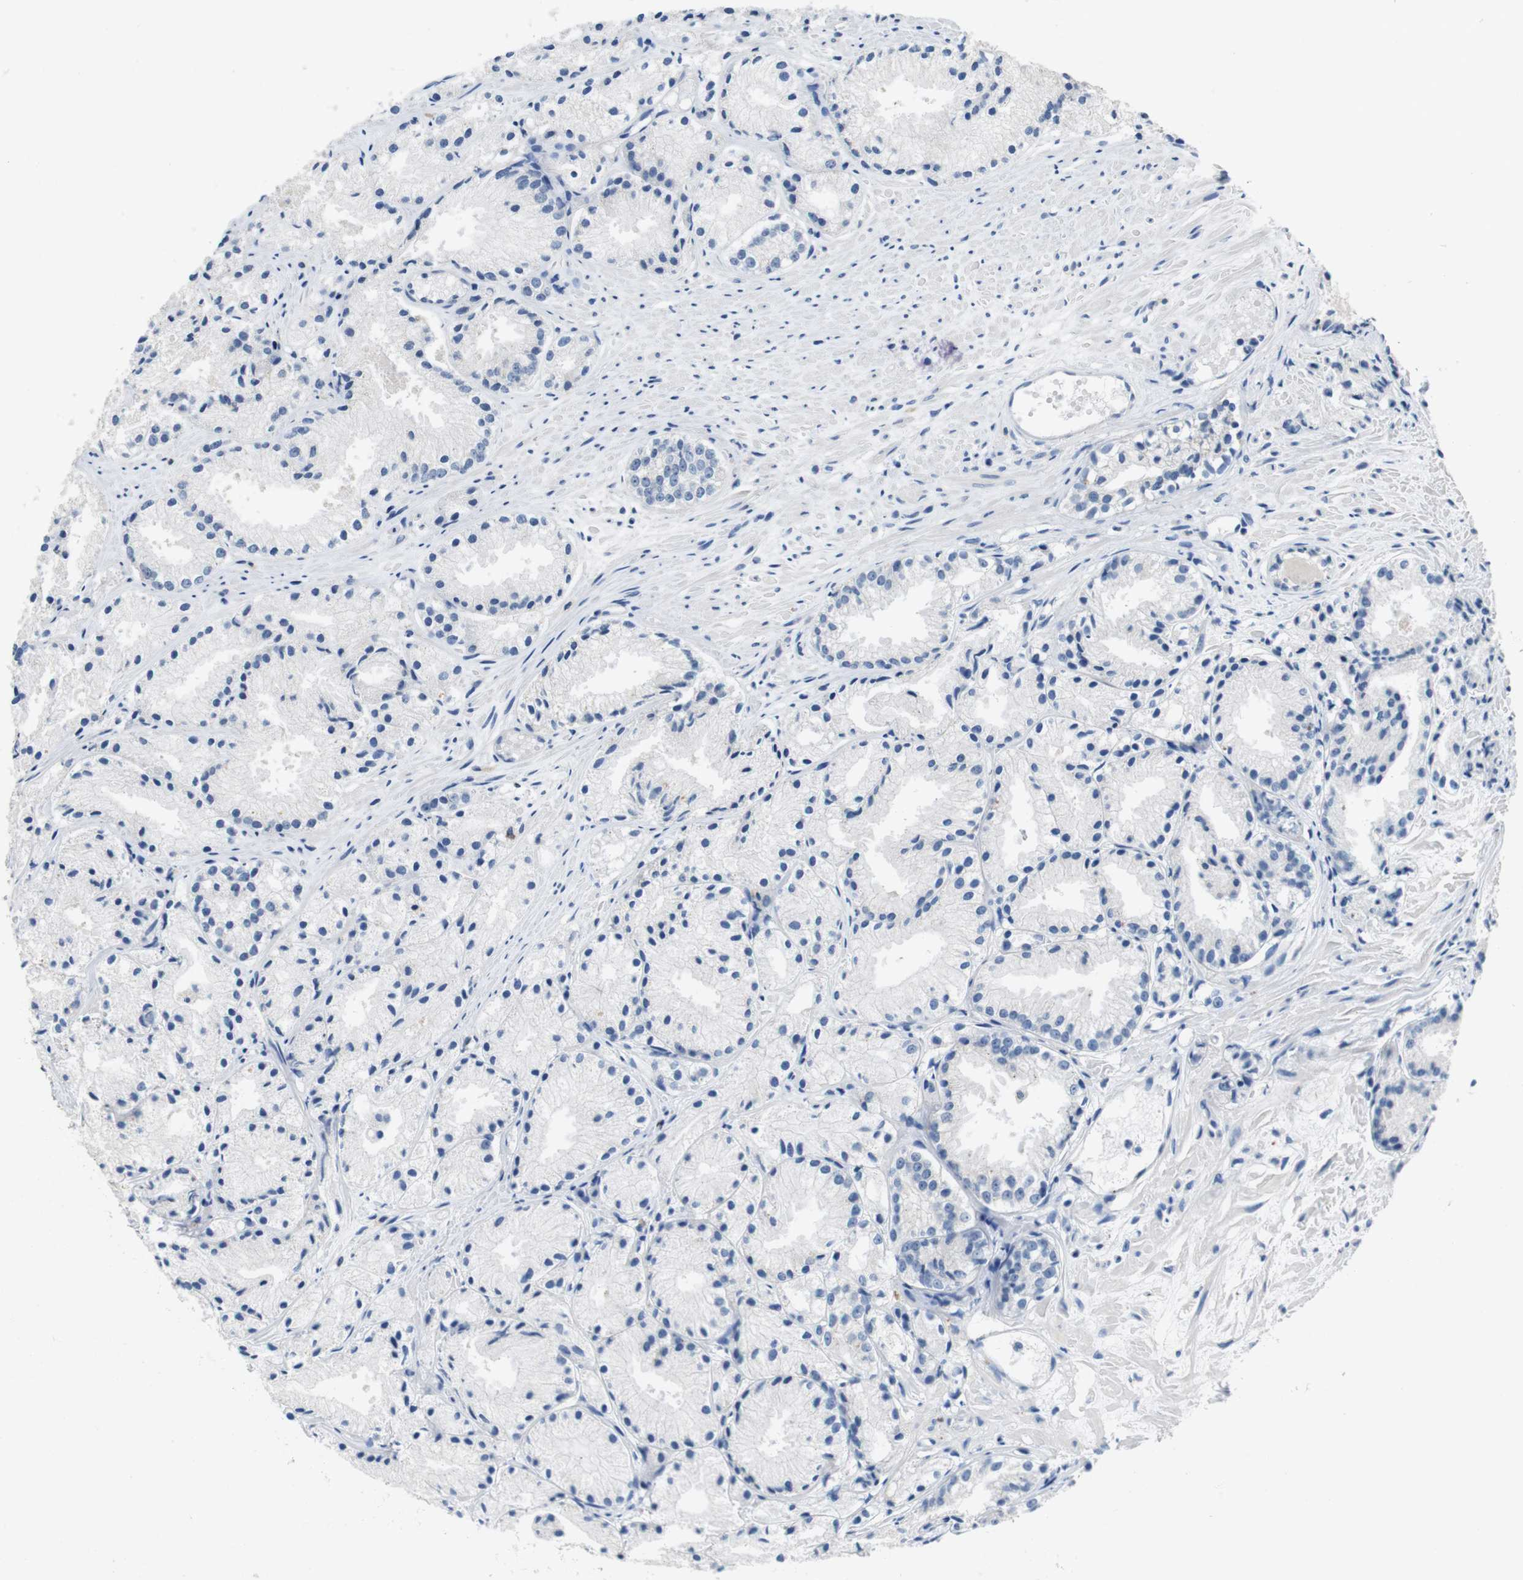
{"staining": {"intensity": "negative", "quantity": "none", "location": "none"}, "tissue": "prostate cancer", "cell_type": "Tumor cells", "image_type": "cancer", "snomed": [{"axis": "morphology", "description": "Adenocarcinoma, Low grade"}, {"axis": "topography", "description": "Prostate"}], "caption": "Immunohistochemistry (IHC) of adenocarcinoma (low-grade) (prostate) displays no positivity in tumor cells.", "gene": "SLC2A8", "patient": {"sex": "male", "age": 72}}